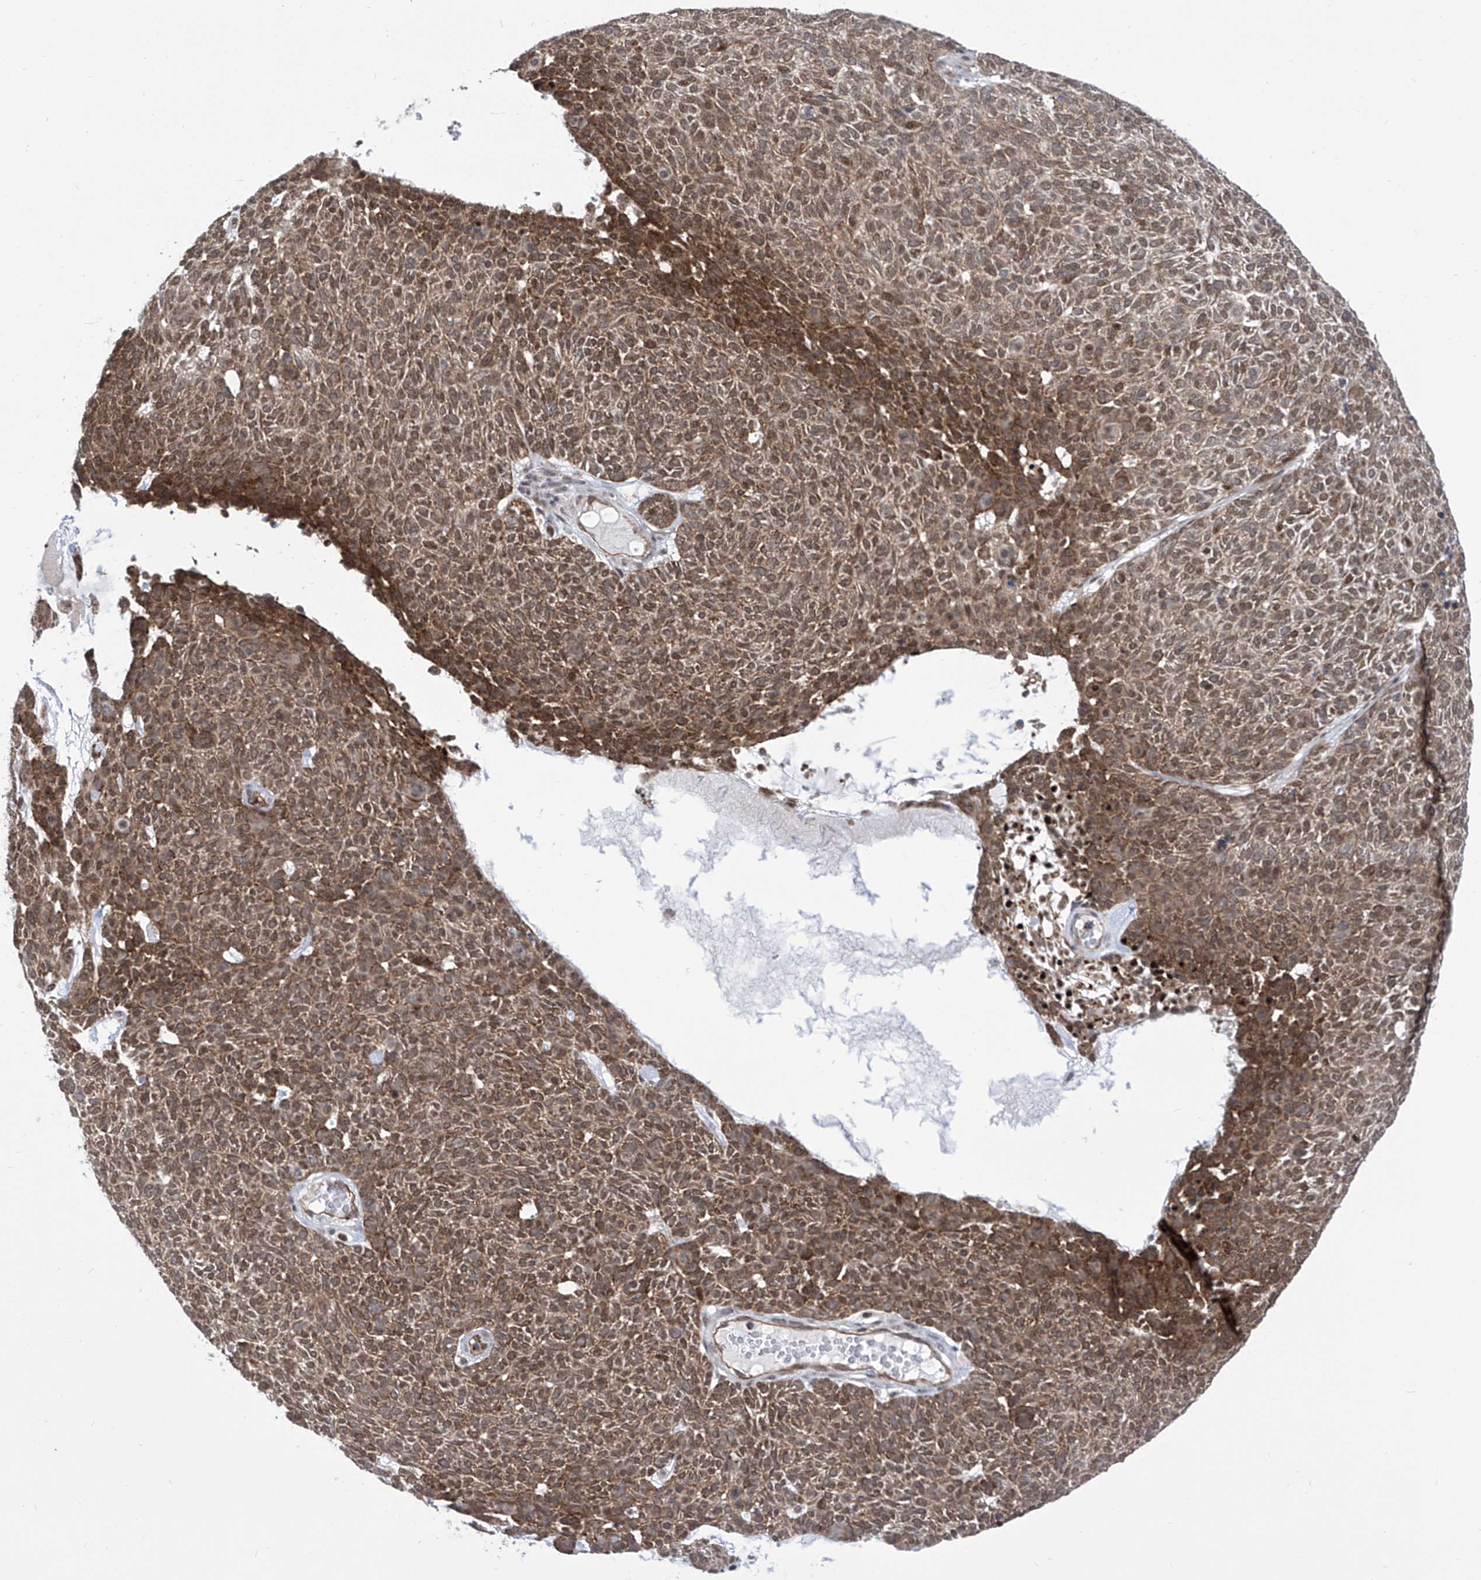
{"staining": {"intensity": "moderate", "quantity": ">75%", "location": "cytoplasmic/membranous,nuclear"}, "tissue": "skin cancer", "cell_type": "Tumor cells", "image_type": "cancer", "snomed": [{"axis": "morphology", "description": "Squamous cell carcinoma, NOS"}, {"axis": "topography", "description": "Skin"}], "caption": "Immunohistochemistry (IHC) of human skin squamous cell carcinoma reveals medium levels of moderate cytoplasmic/membranous and nuclear expression in approximately >75% of tumor cells.", "gene": "CEP290", "patient": {"sex": "female", "age": 90}}